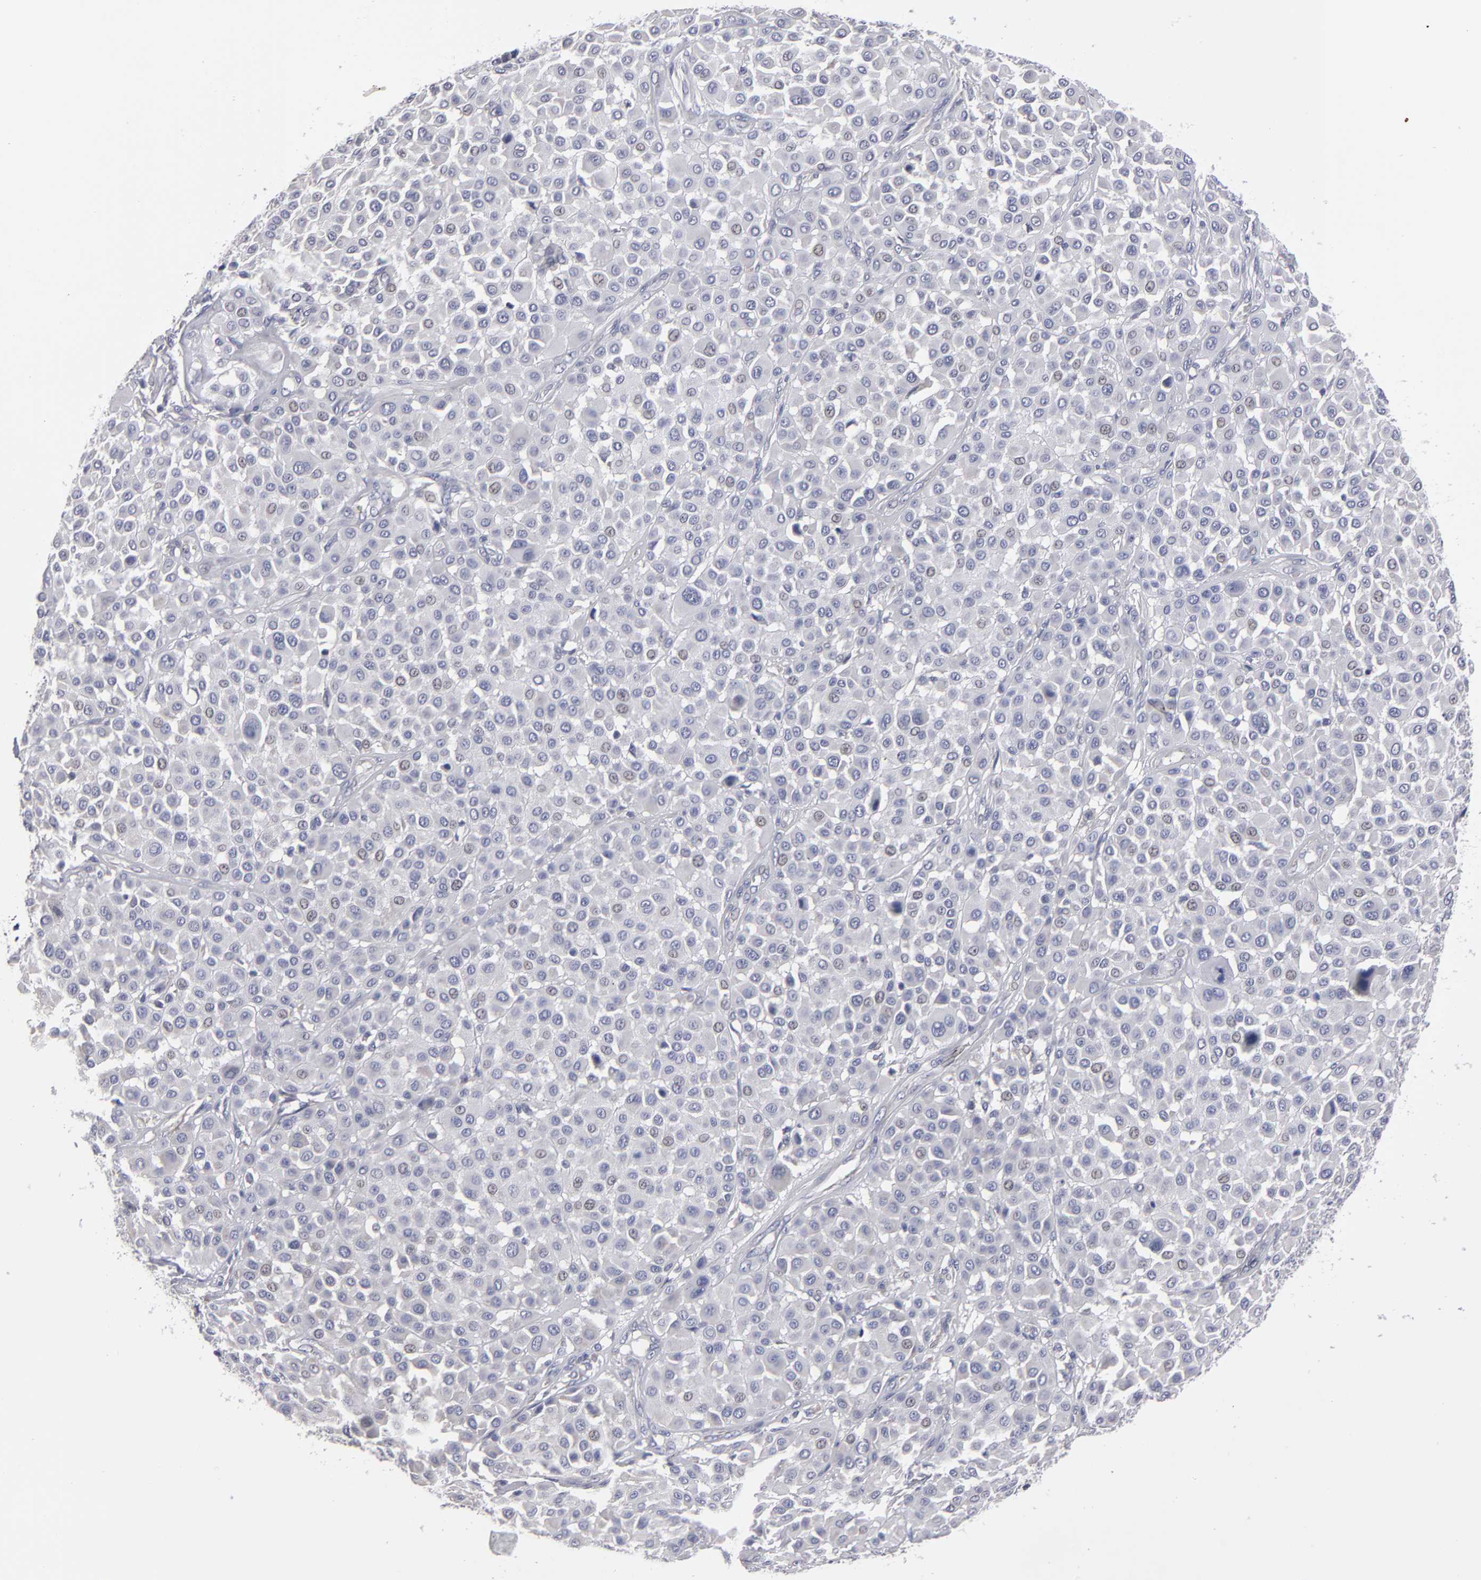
{"staining": {"intensity": "weak", "quantity": "<25%", "location": "cytoplasmic/membranous,nuclear"}, "tissue": "melanoma", "cell_type": "Tumor cells", "image_type": "cancer", "snomed": [{"axis": "morphology", "description": "Malignant melanoma, Metastatic site"}, {"axis": "topography", "description": "Soft tissue"}], "caption": "High power microscopy micrograph of an immunohistochemistry histopathology image of malignant melanoma (metastatic site), revealing no significant positivity in tumor cells.", "gene": "CCDC80", "patient": {"sex": "male", "age": 41}}